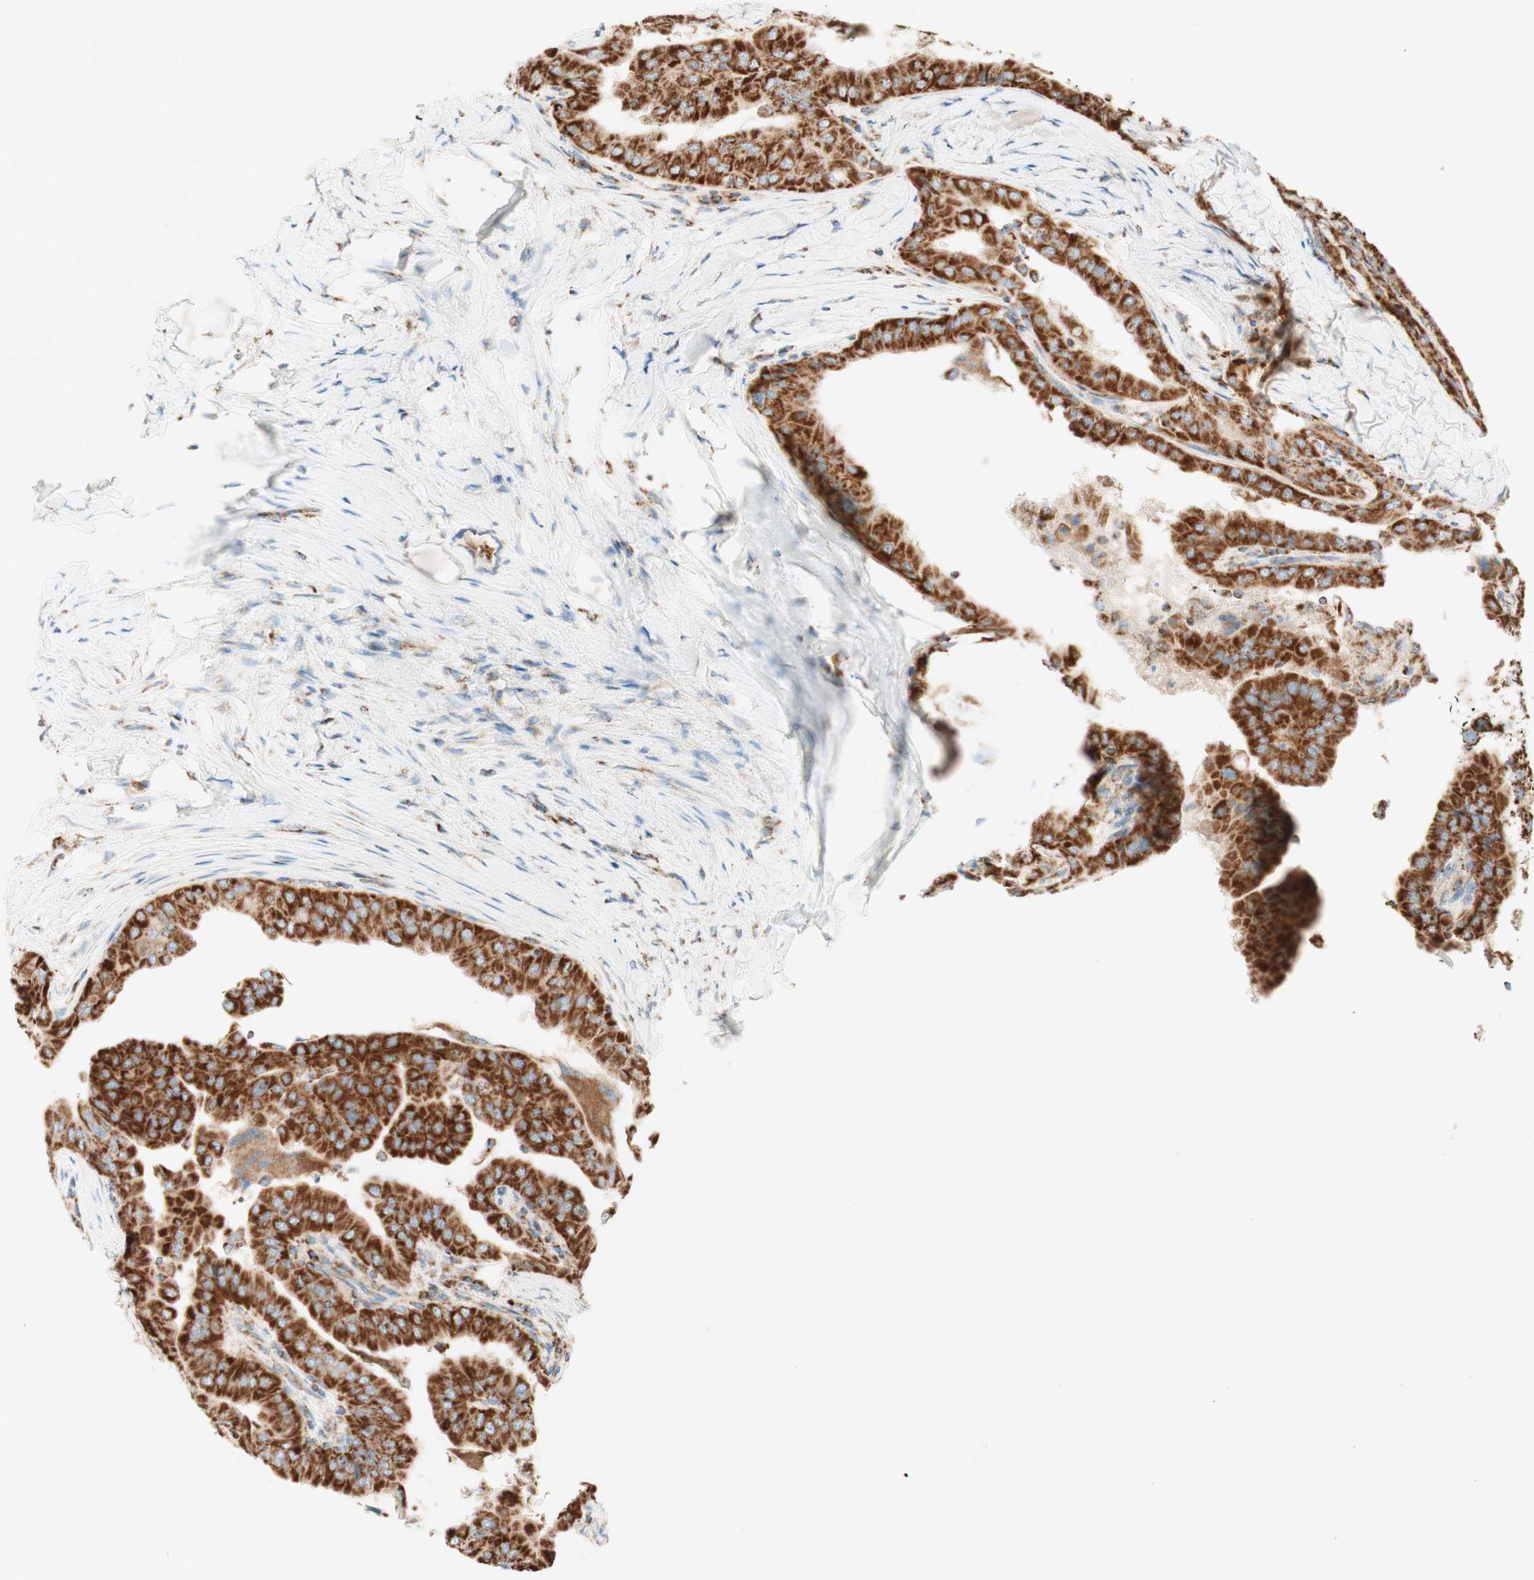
{"staining": {"intensity": "strong", "quantity": ">75%", "location": "cytoplasmic/membranous"}, "tissue": "thyroid cancer", "cell_type": "Tumor cells", "image_type": "cancer", "snomed": [{"axis": "morphology", "description": "Papillary adenocarcinoma, NOS"}, {"axis": "topography", "description": "Thyroid gland"}], "caption": "Thyroid cancer (papillary adenocarcinoma) stained with a protein marker reveals strong staining in tumor cells.", "gene": "TOMM20", "patient": {"sex": "male", "age": 33}}